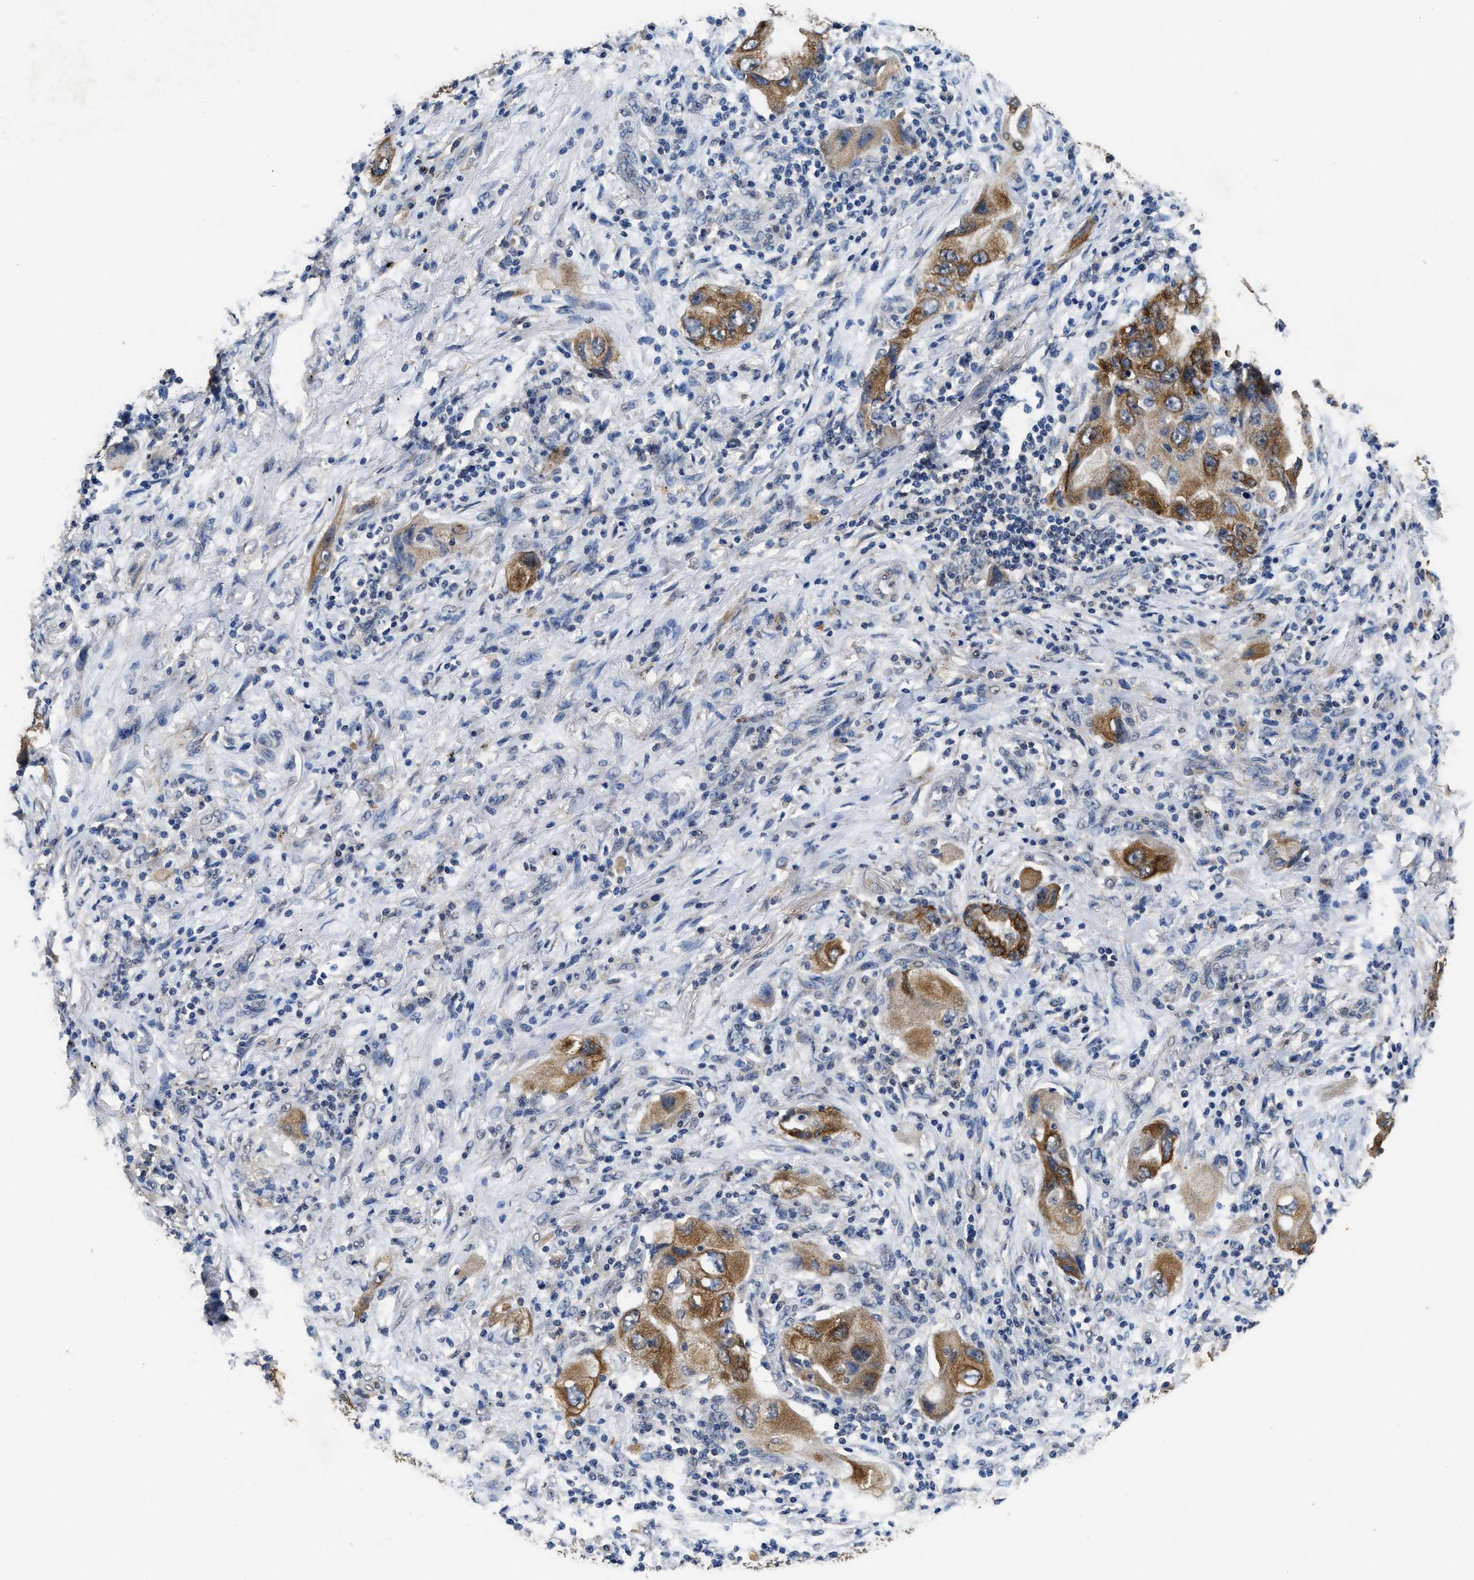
{"staining": {"intensity": "moderate", "quantity": ">75%", "location": "cytoplasmic/membranous"}, "tissue": "lung cancer", "cell_type": "Tumor cells", "image_type": "cancer", "snomed": [{"axis": "morphology", "description": "Adenocarcinoma, NOS"}, {"axis": "topography", "description": "Lung"}], "caption": "Immunohistochemical staining of adenocarcinoma (lung) reveals moderate cytoplasmic/membranous protein positivity in approximately >75% of tumor cells.", "gene": "CTNNA1", "patient": {"sex": "female", "age": 65}}